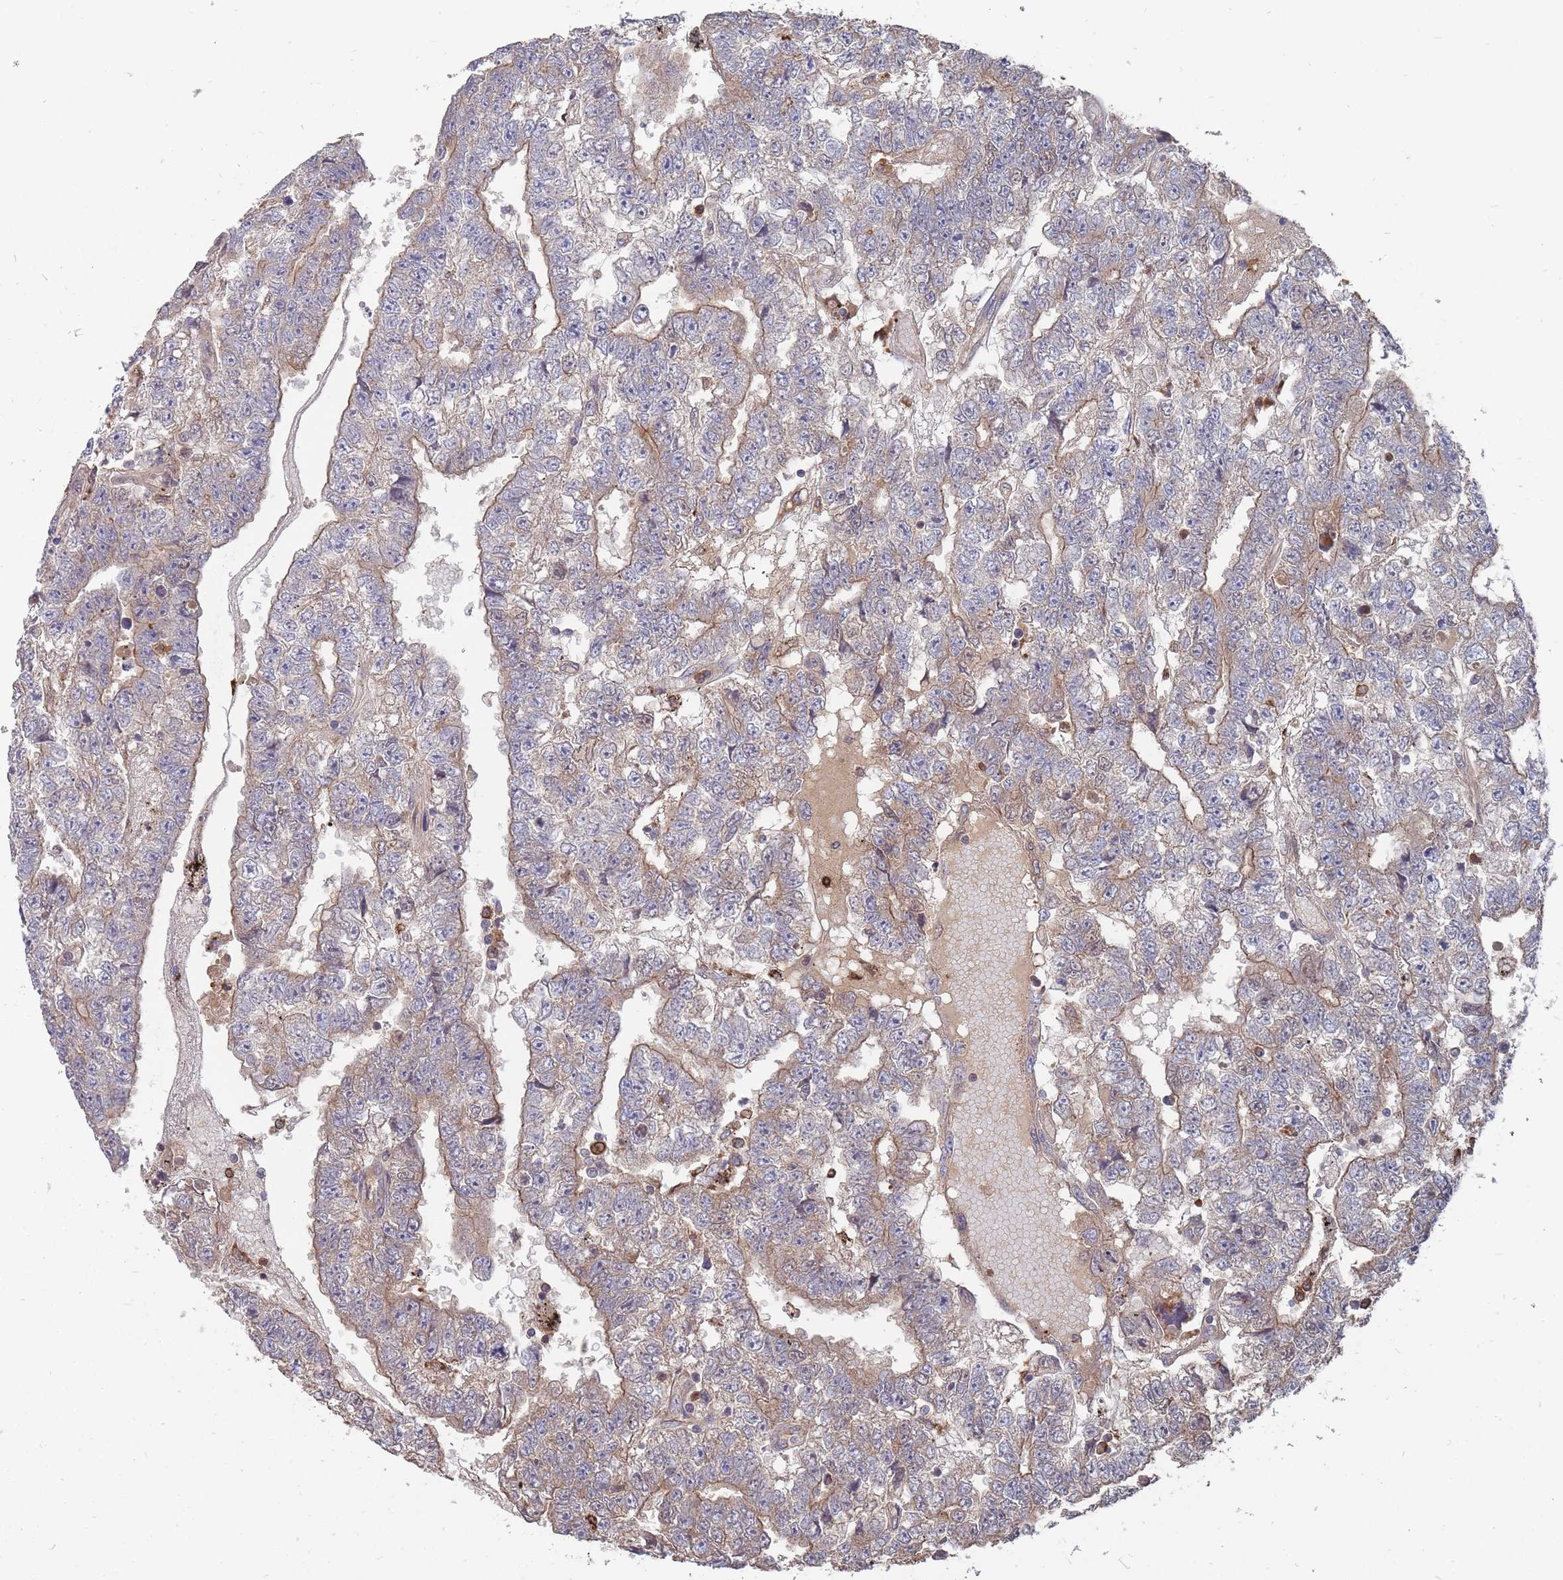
{"staining": {"intensity": "weak", "quantity": "25%-75%", "location": "cytoplasmic/membranous"}, "tissue": "testis cancer", "cell_type": "Tumor cells", "image_type": "cancer", "snomed": [{"axis": "morphology", "description": "Carcinoma, Embryonal, NOS"}, {"axis": "topography", "description": "Testis"}], "caption": "Immunohistochemical staining of testis embryonal carcinoma shows low levels of weak cytoplasmic/membranous protein expression in approximately 25%-75% of tumor cells.", "gene": "THSD7B", "patient": {"sex": "male", "age": 25}}